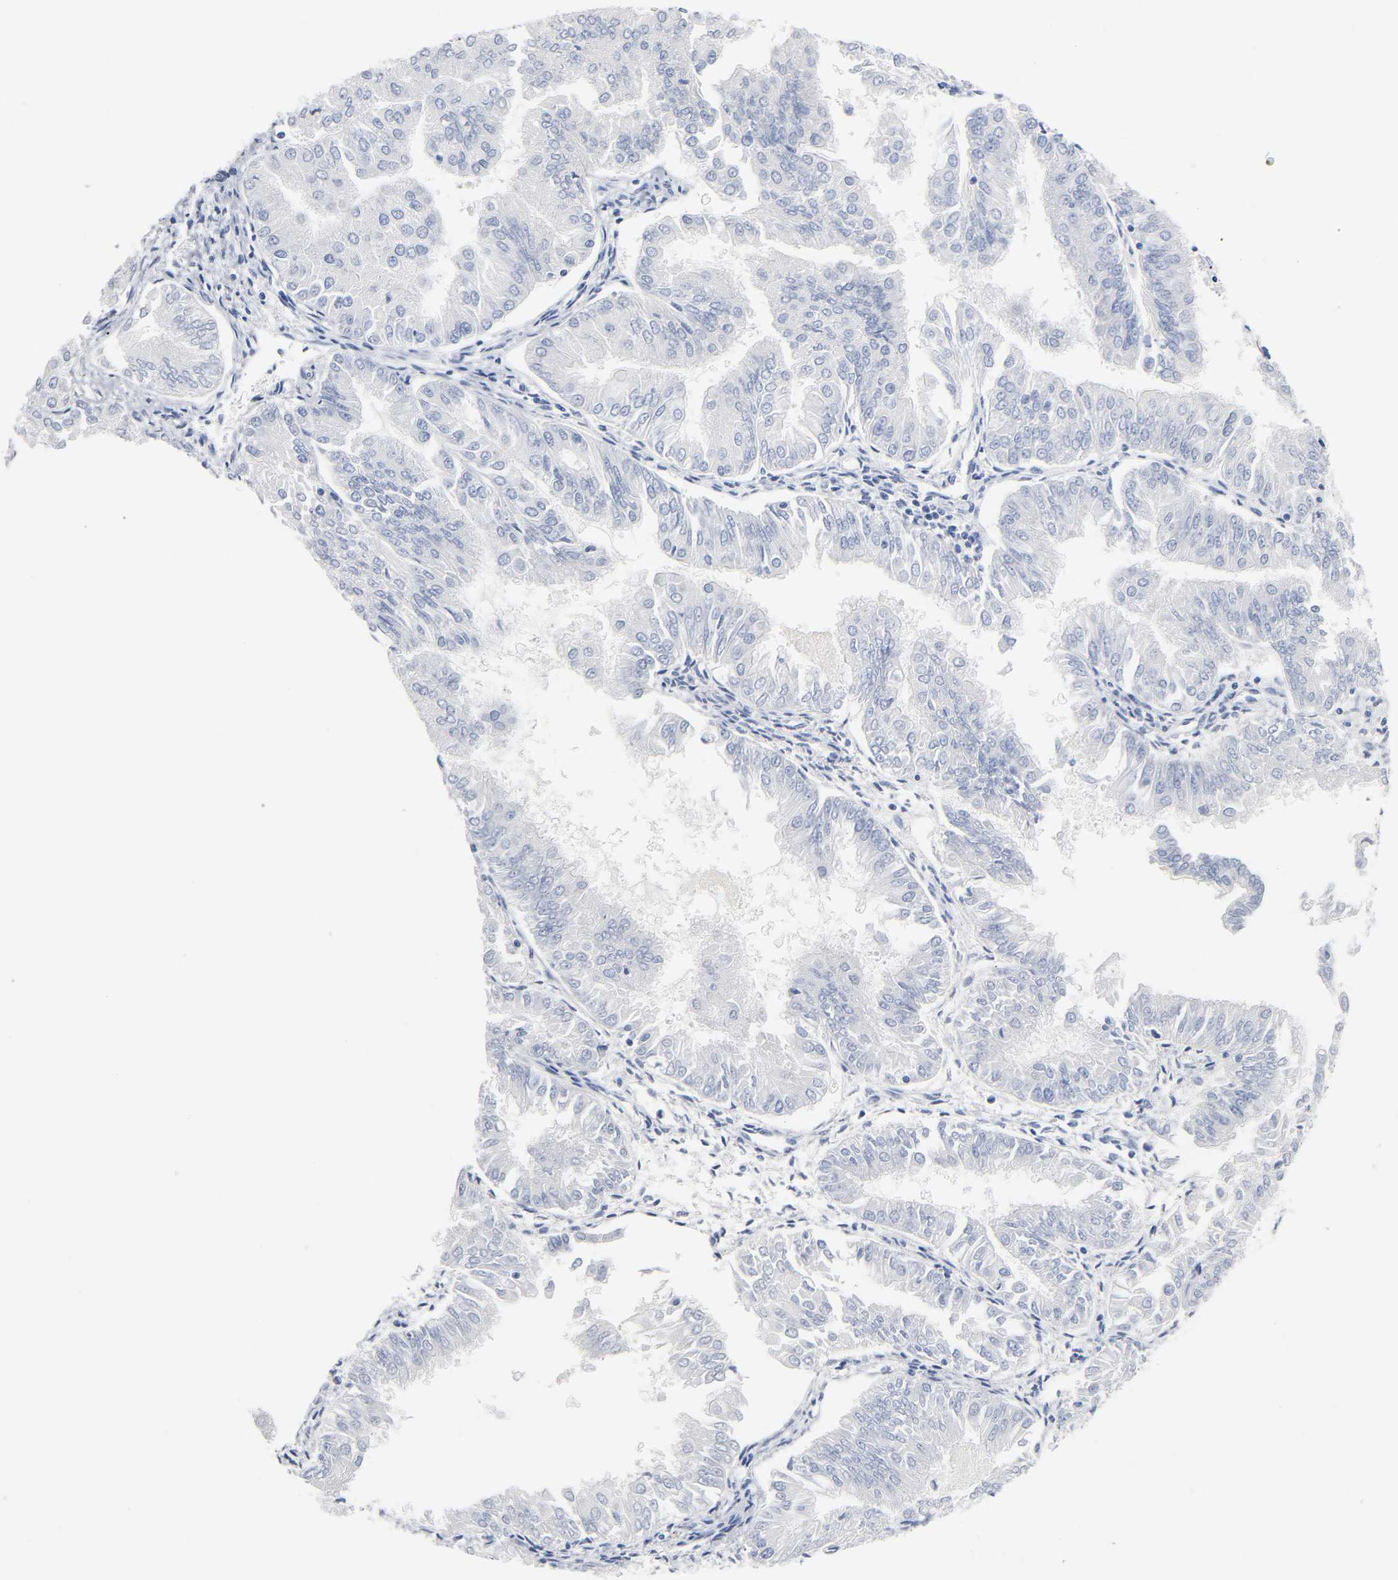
{"staining": {"intensity": "negative", "quantity": "none", "location": "none"}, "tissue": "endometrial cancer", "cell_type": "Tumor cells", "image_type": "cancer", "snomed": [{"axis": "morphology", "description": "Adenocarcinoma, NOS"}, {"axis": "topography", "description": "Endometrium"}], "caption": "DAB (3,3'-diaminobenzidine) immunohistochemical staining of human endometrial cancer exhibits no significant expression in tumor cells.", "gene": "NAB2", "patient": {"sex": "female", "age": 53}}